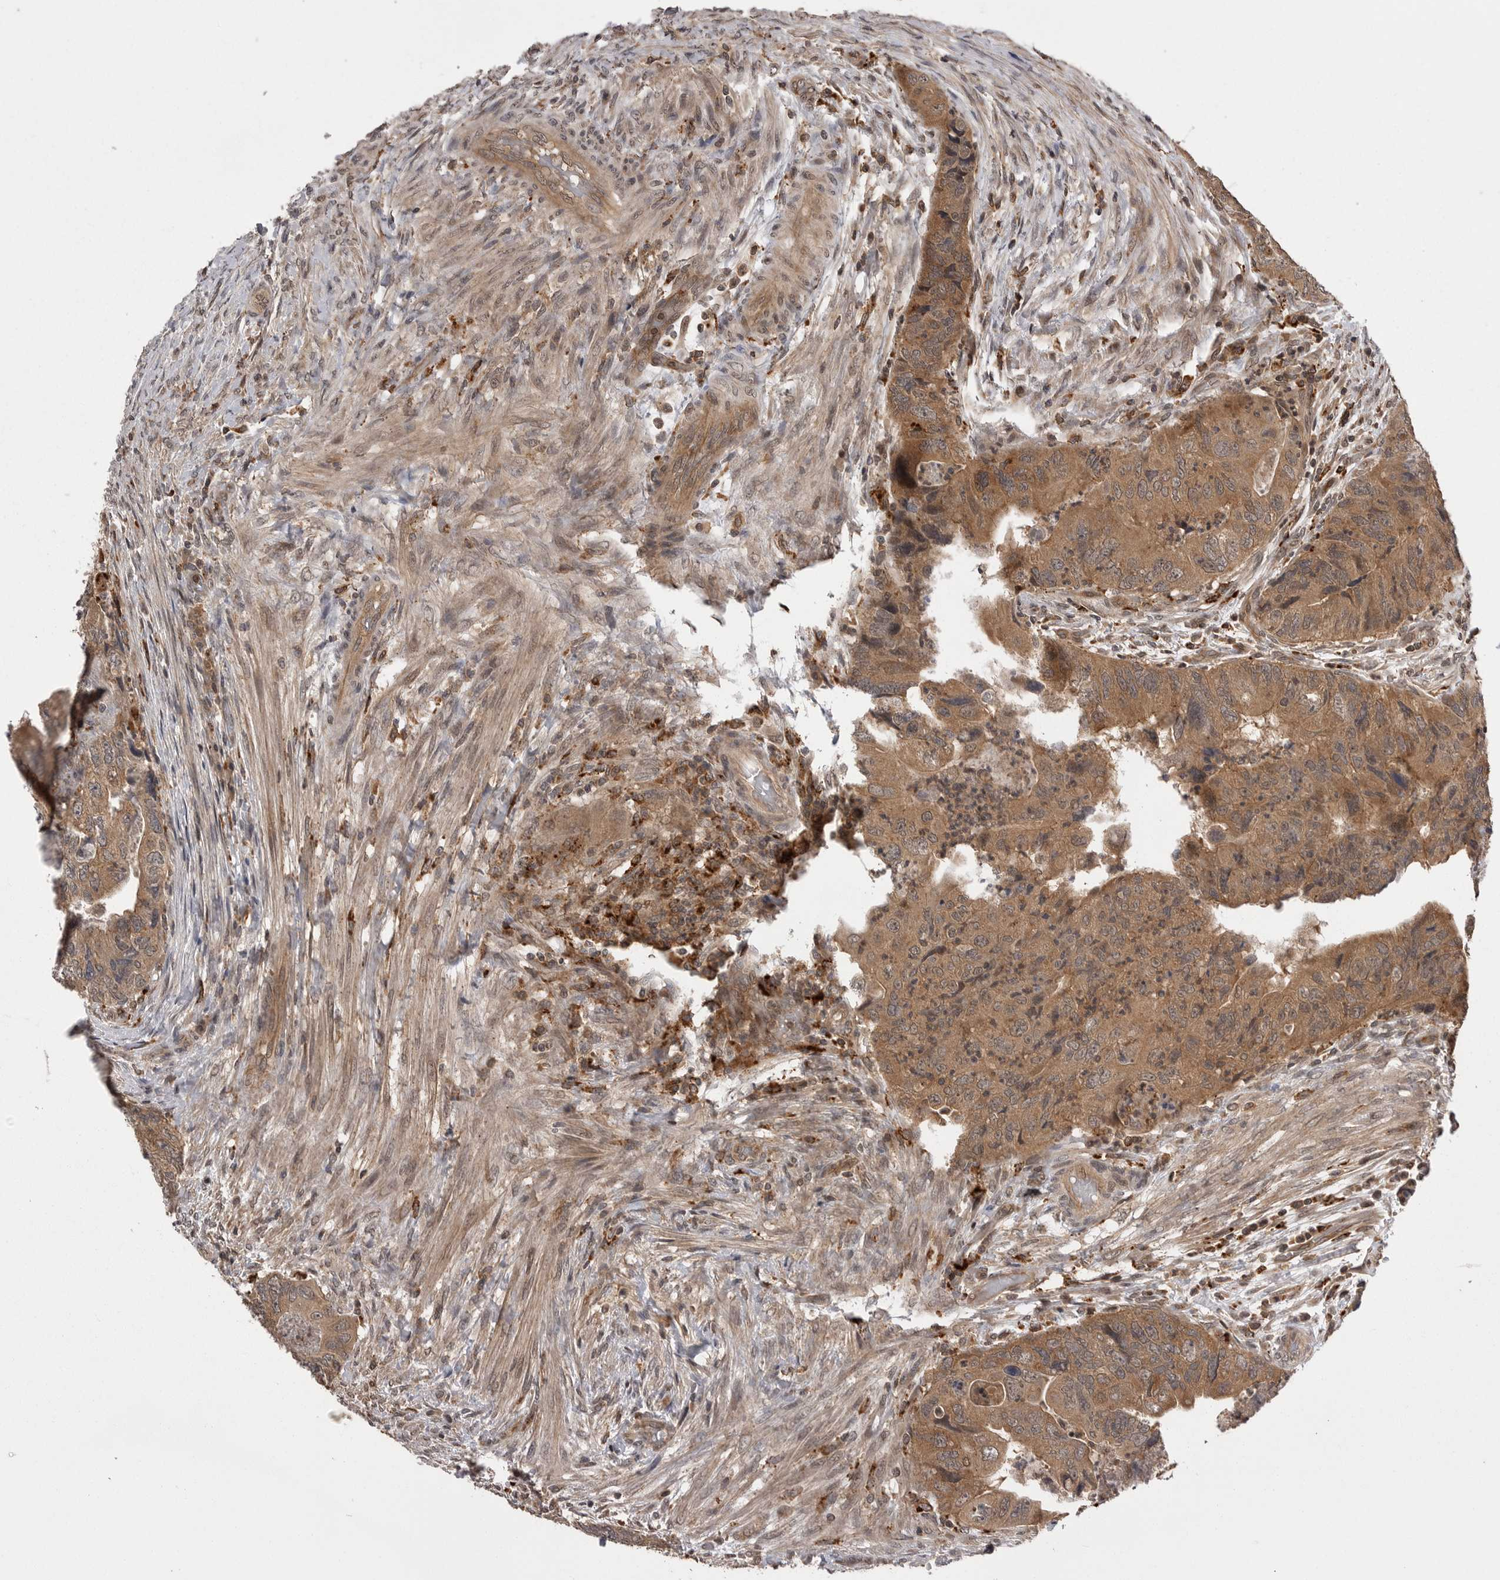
{"staining": {"intensity": "moderate", "quantity": ">75%", "location": "cytoplasmic/membranous"}, "tissue": "colorectal cancer", "cell_type": "Tumor cells", "image_type": "cancer", "snomed": [{"axis": "morphology", "description": "Adenocarcinoma, NOS"}, {"axis": "topography", "description": "Rectum"}], "caption": "Colorectal cancer stained with a protein marker shows moderate staining in tumor cells.", "gene": "AOAH", "patient": {"sex": "male", "age": 63}}